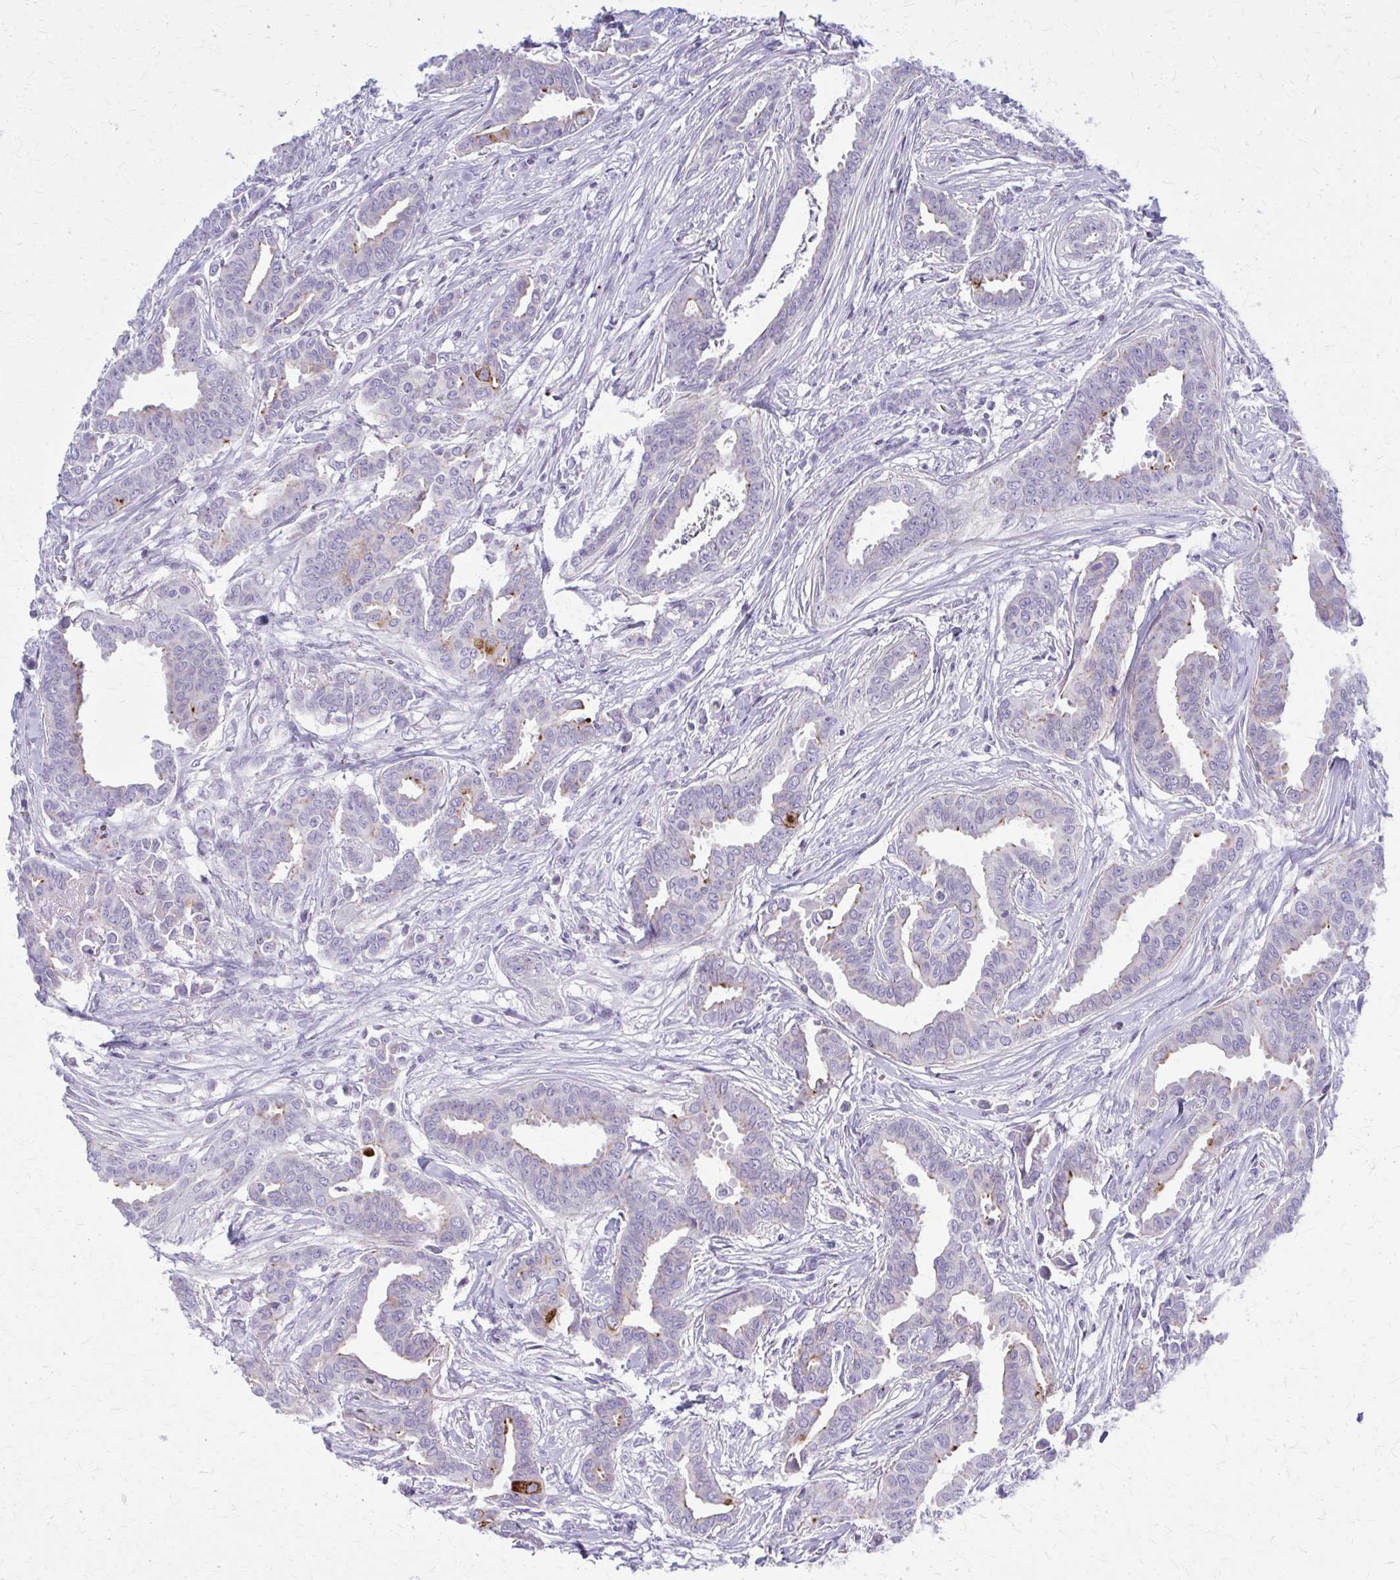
{"staining": {"intensity": "moderate", "quantity": "<25%", "location": "cytoplasmic/membranous"}, "tissue": "breast cancer", "cell_type": "Tumor cells", "image_type": "cancer", "snomed": [{"axis": "morphology", "description": "Duct carcinoma"}, {"axis": "topography", "description": "Breast"}], "caption": "An immunohistochemistry (IHC) image of neoplastic tissue is shown. Protein staining in brown labels moderate cytoplasmic/membranous positivity in breast cancer within tumor cells.", "gene": "PEDS1", "patient": {"sex": "female", "age": 45}}